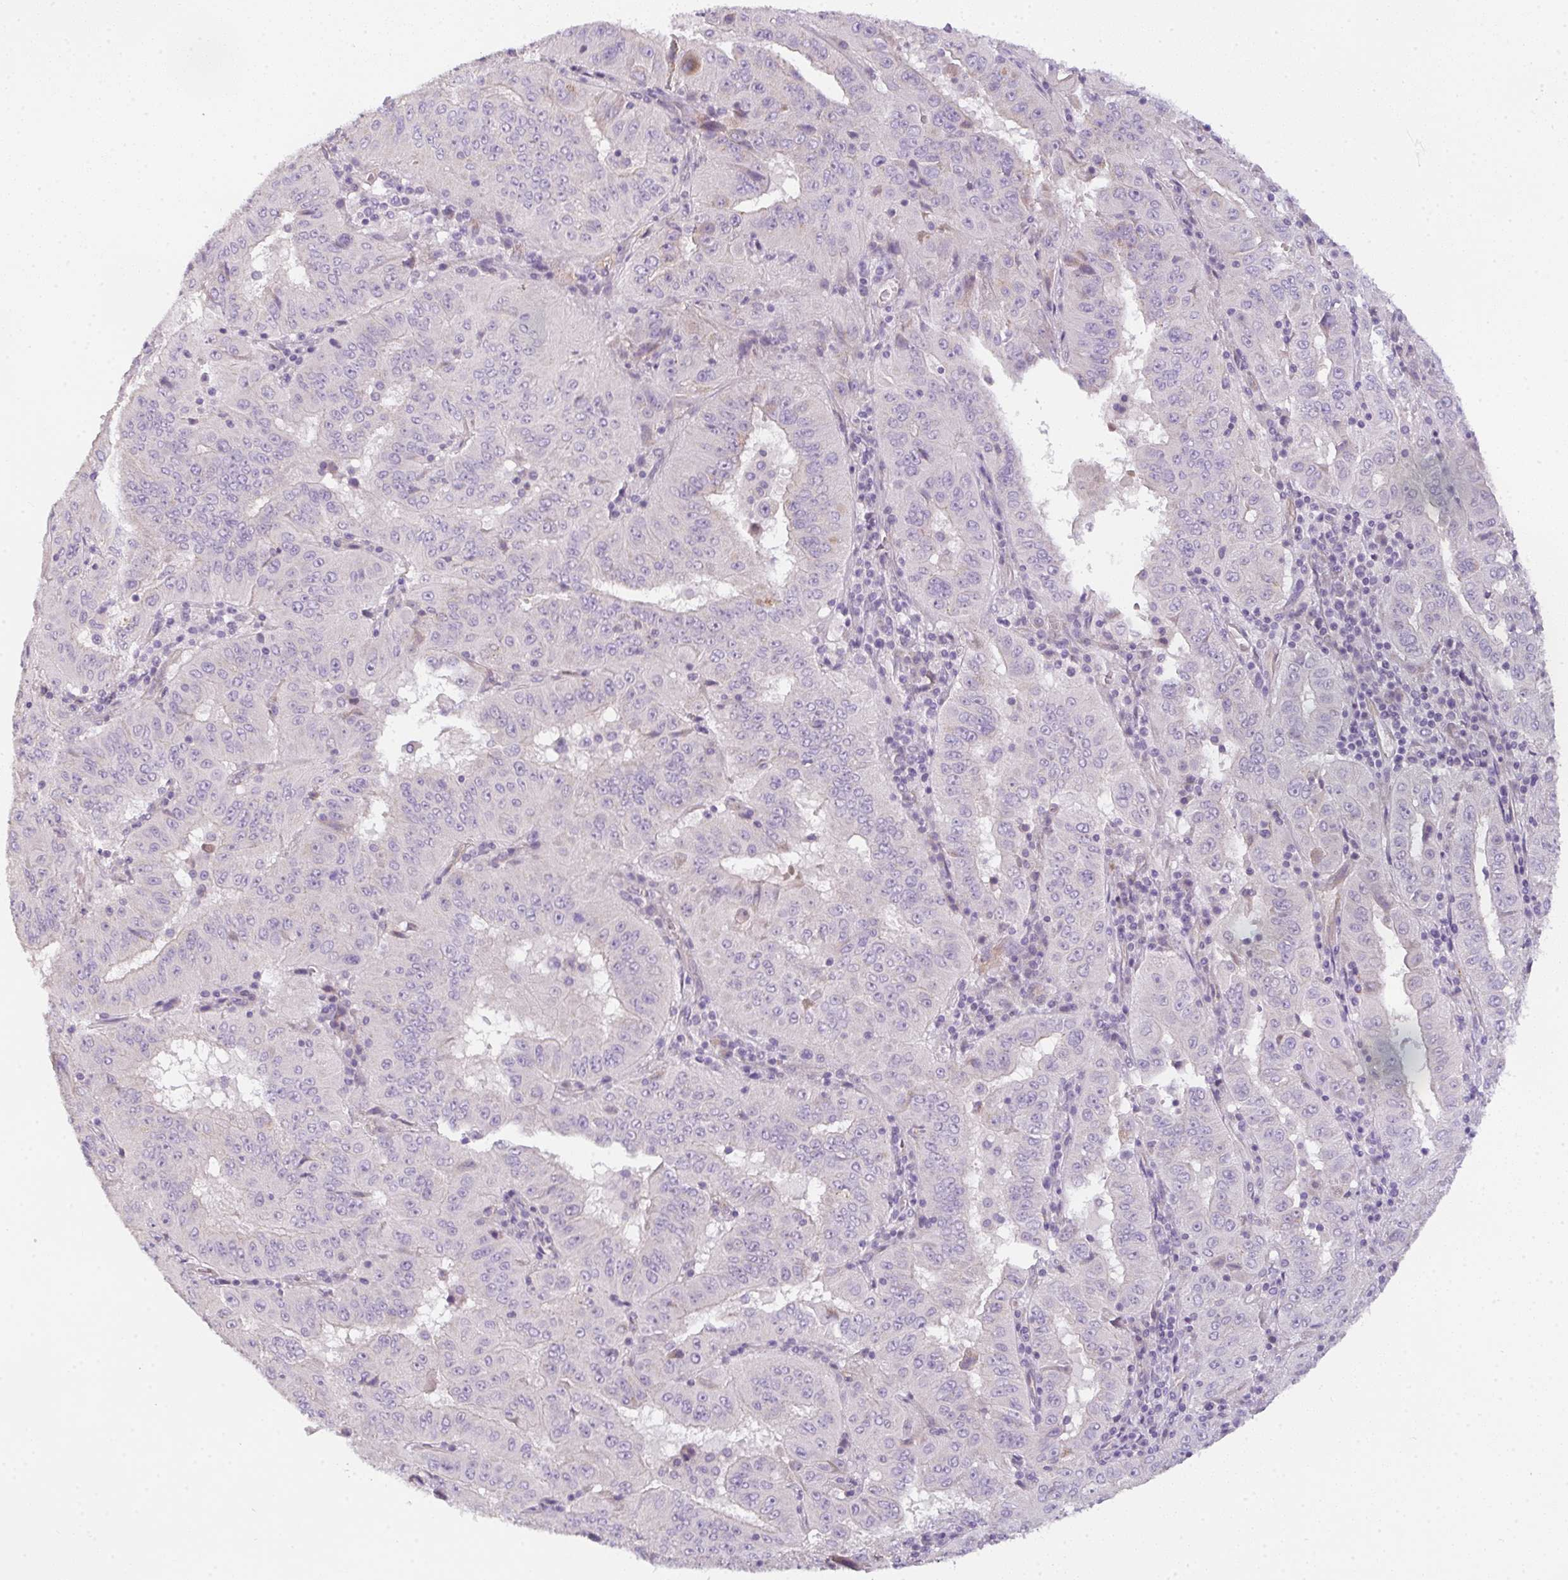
{"staining": {"intensity": "negative", "quantity": "none", "location": "none"}, "tissue": "pancreatic cancer", "cell_type": "Tumor cells", "image_type": "cancer", "snomed": [{"axis": "morphology", "description": "Adenocarcinoma, NOS"}, {"axis": "topography", "description": "Pancreas"}], "caption": "High magnification brightfield microscopy of pancreatic cancer stained with DAB (brown) and counterstained with hematoxylin (blue): tumor cells show no significant expression. (Brightfield microscopy of DAB immunohistochemistry at high magnification).", "gene": "FILIP1", "patient": {"sex": "male", "age": 63}}